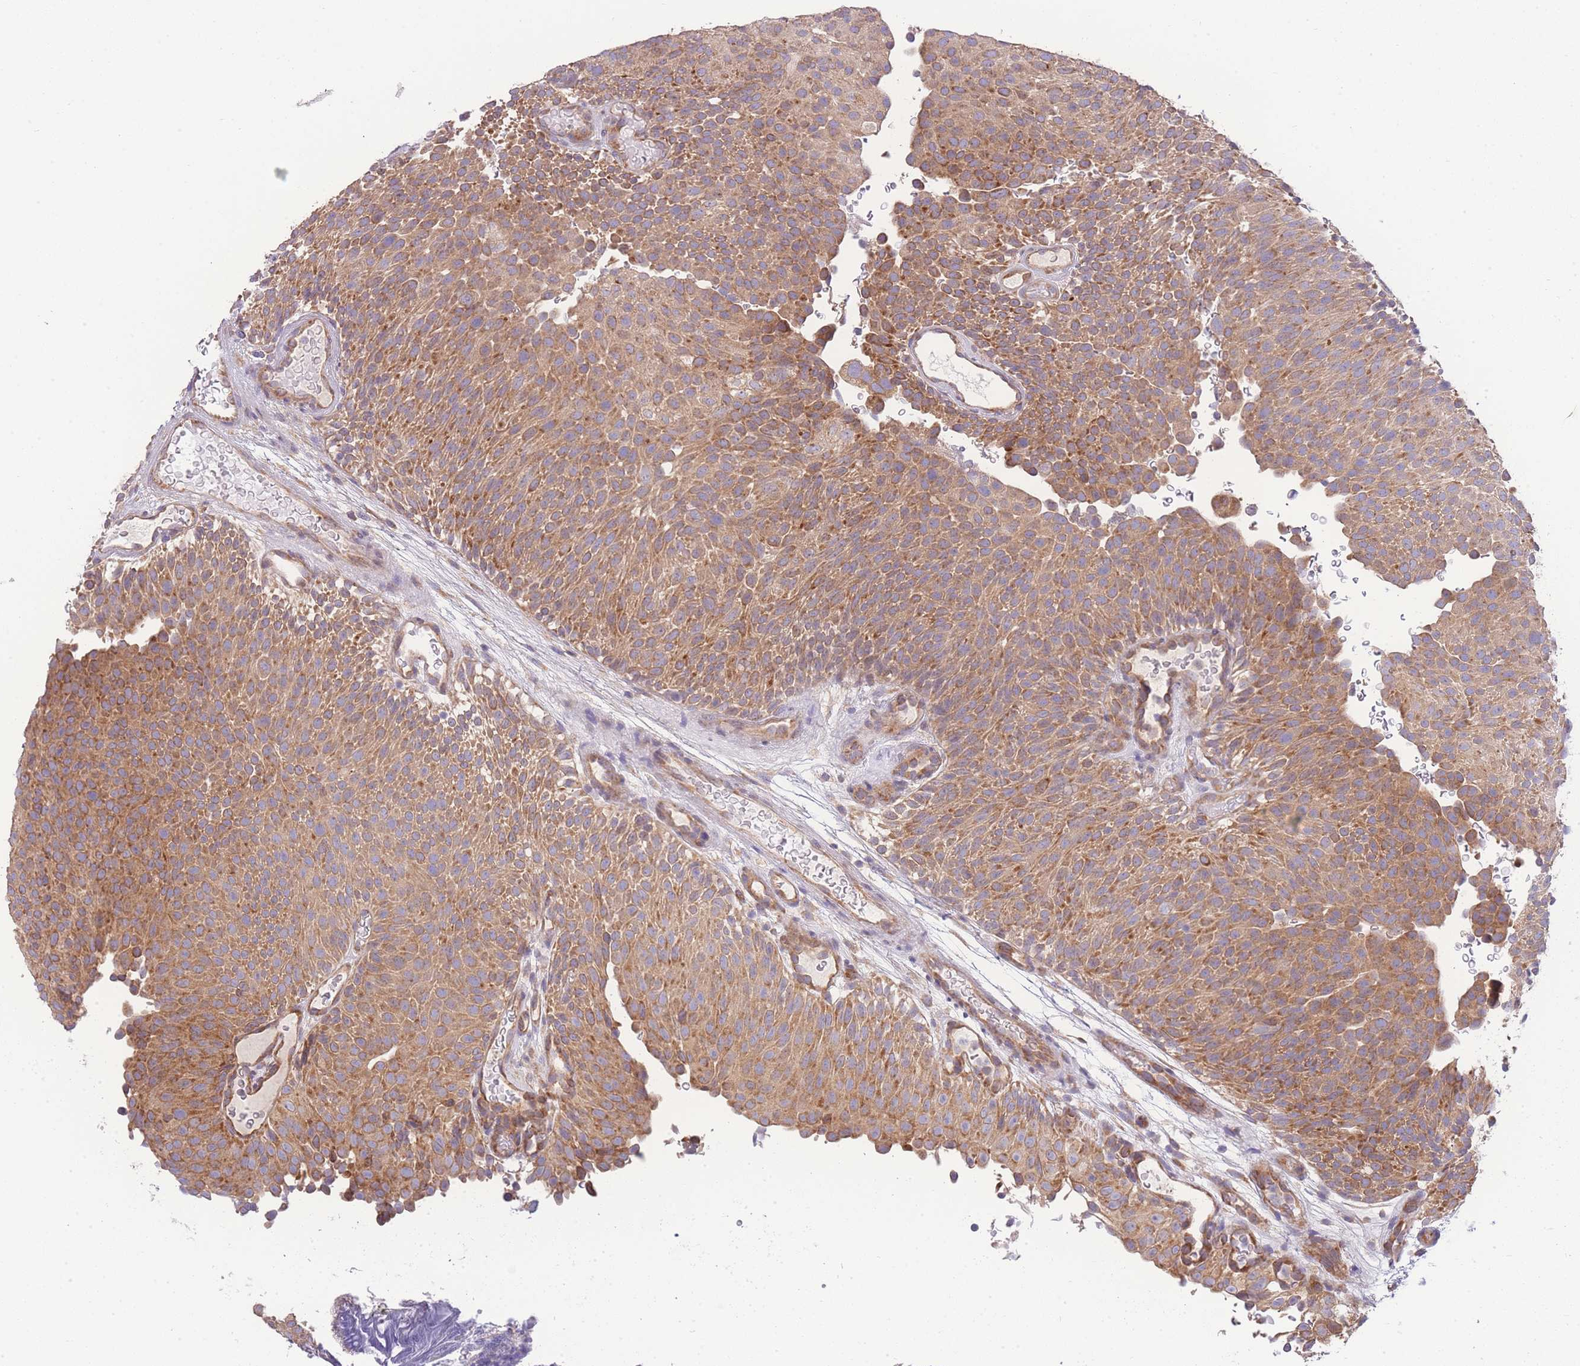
{"staining": {"intensity": "moderate", "quantity": ">75%", "location": "cytoplasmic/membranous"}, "tissue": "urothelial cancer", "cell_type": "Tumor cells", "image_type": "cancer", "snomed": [{"axis": "morphology", "description": "Urothelial carcinoma, Low grade"}, {"axis": "topography", "description": "Urinary bladder"}], "caption": "Immunohistochemistry (IHC) (DAB (3,3'-diaminobenzidine)) staining of urothelial cancer shows moderate cytoplasmic/membranous protein expression in approximately >75% of tumor cells. The protein is stained brown, and the nuclei are stained in blue (DAB IHC with brightfield microscopy, high magnification).", "gene": "BEX1", "patient": {"sex": "male", "age": 78}}